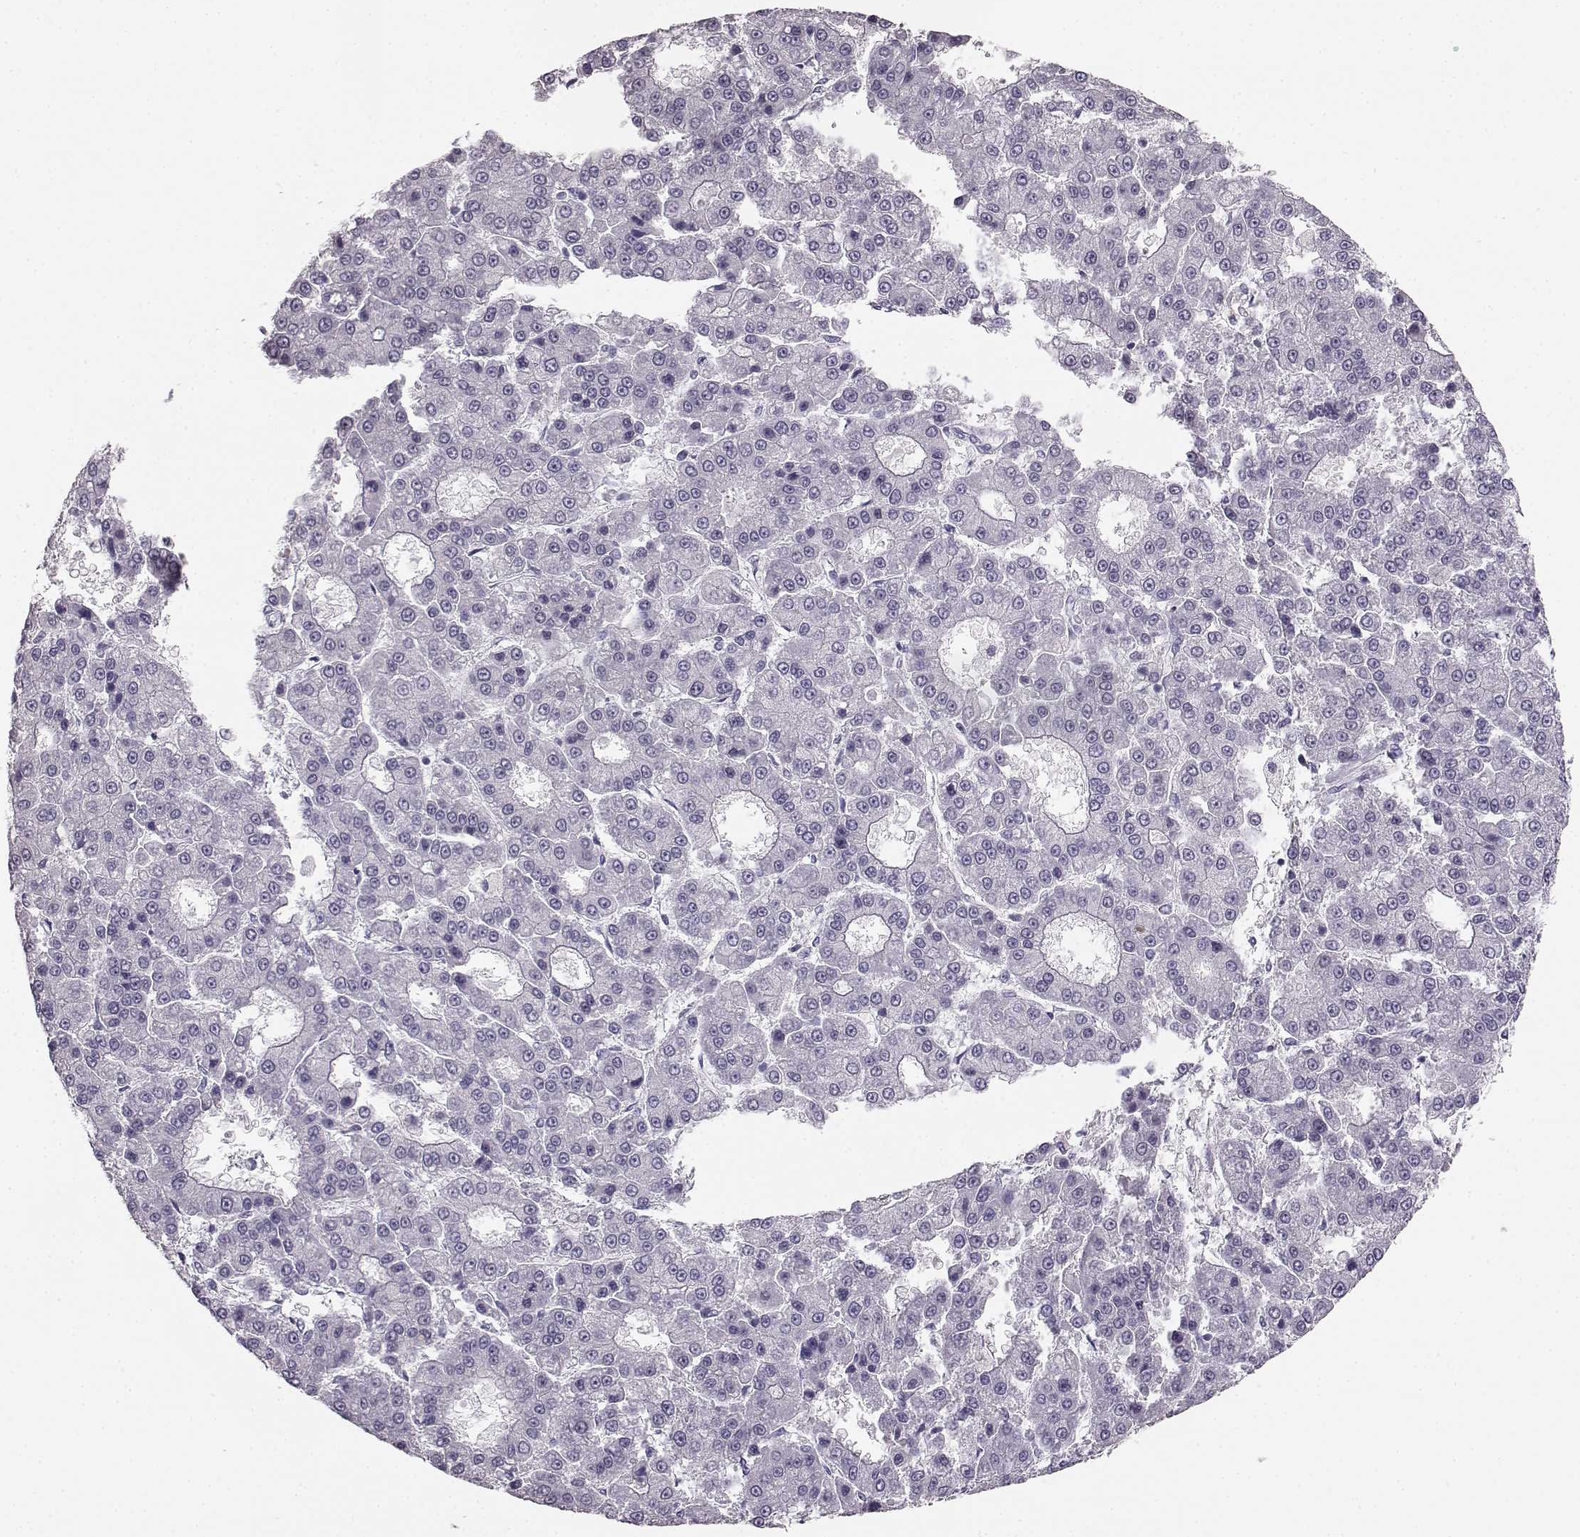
{"staining": {"intensity": "negative", "quantity": "none", "location": "none"}, "tissue": "liver cancer", "cell_type": "Tumor cells", "image_type": "cancer", "snomed": [{"axis": "morphology", "description": "Carcinoma, Hepatocellular, NOS"}, {"axis": "topography", "description": "Liver"}], "caption": "High magnification brightfield microscopy of liver hepatocellular carcinoma stained with DAB (brown) and counterstained with hematoxylin (blue): tumor cells show no significant positivity.", "gene": "BFSP2", "patient": {"sex": "male", "age": 70}}